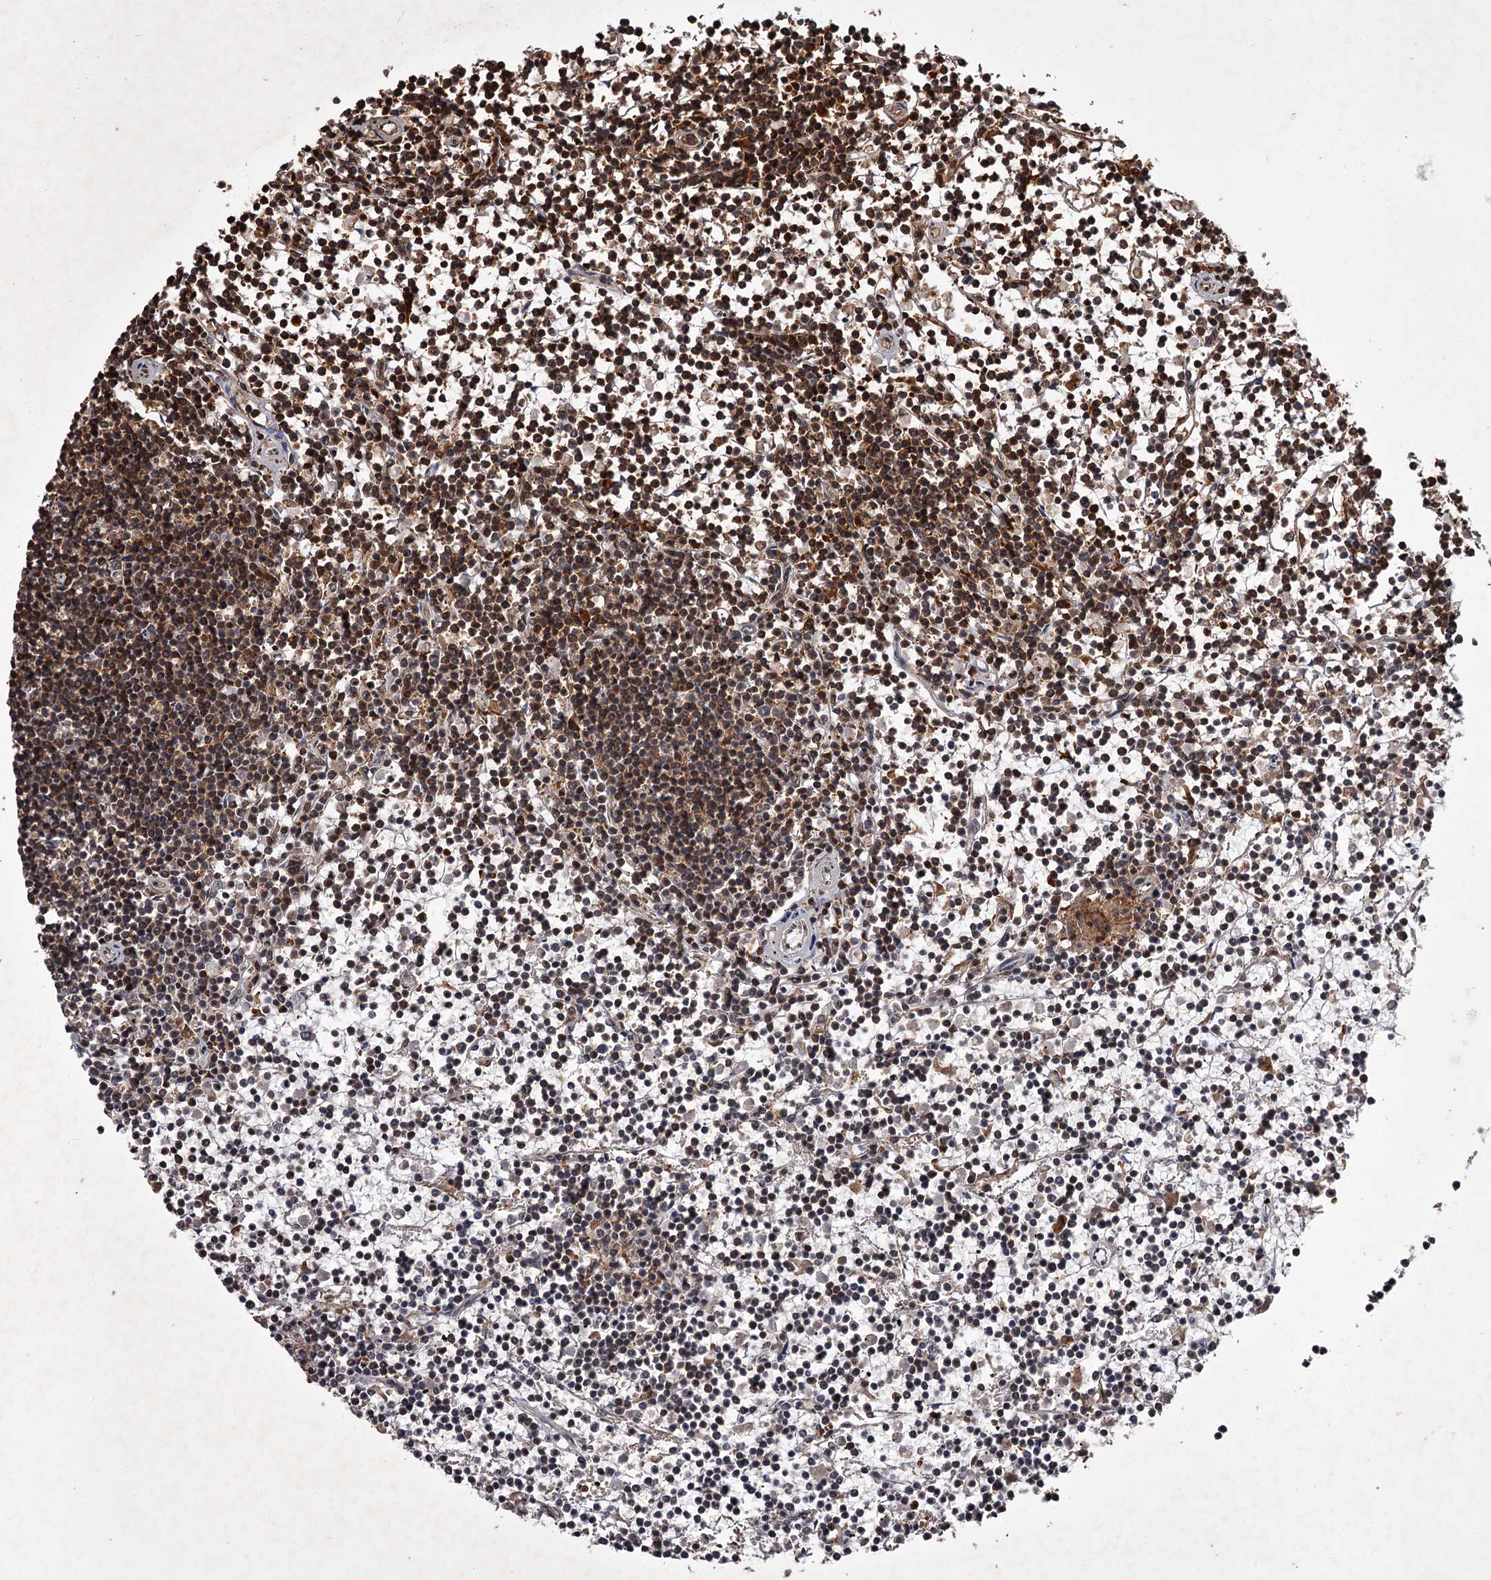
{"staining": {"intensity": "moderate", "quantity": "<25%", "location": "cytoplasmic/membranous"}, "tissue": "lymphoma", "cell_type": "Tumor cells", "image_type": "cancer", "snomed": [{"axis": "morphology", "description": "Malignant lymphoma, non-Hodgkin's type, Low grade"}, {"axis": "topography", "description": "Spleen"}], "caption": "DAB (3,3'-diaminobenzidine) immunohistochemical staining of human lymphoma demonstrates moderate cytoplasmic/membranous protein positivity in about <25% of tumor cells.", "gene": "TBC1D23", "patient": {"sex": "female", "age": 19}}